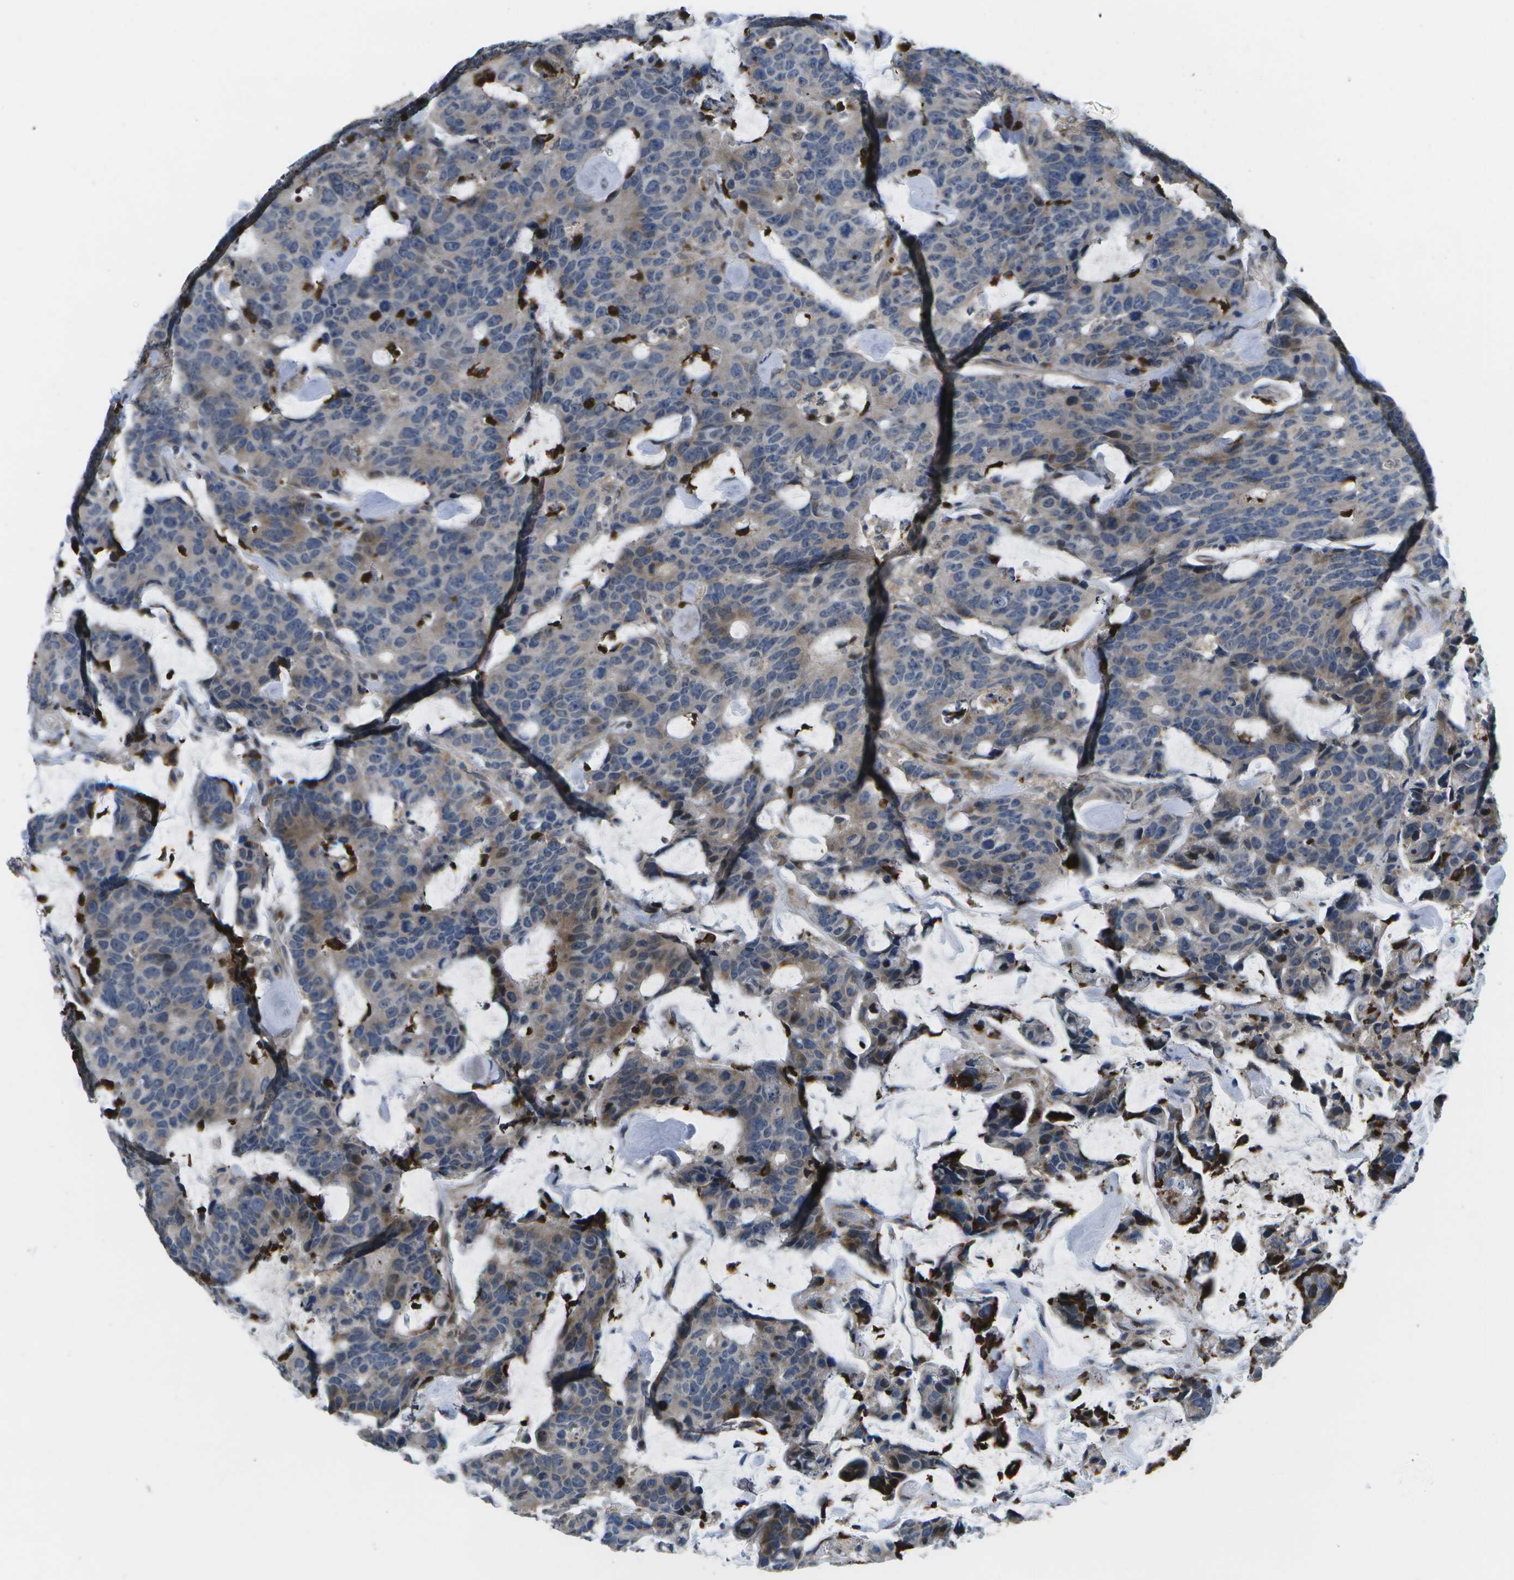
{"staining": {"intensity": "weak", "quantity": "<25%", "location": "cytoplasmic/membranous"}, "tissue": "colorectal cancer", "cell_type": "Tumor cells", "image_type": "cancer", "snomed": [{"axis": "morphology", "description": "Adenocarcinoma, NOS"}, {"axis": "topography", "description": "Colon"}], "caption": "Colorectal cancer stained for a protein using immunohistochemistry (IHC) shows no positivity tumor cells.", "gene": "GALNT15", "patient": {"sex": "female", "age": 86}}